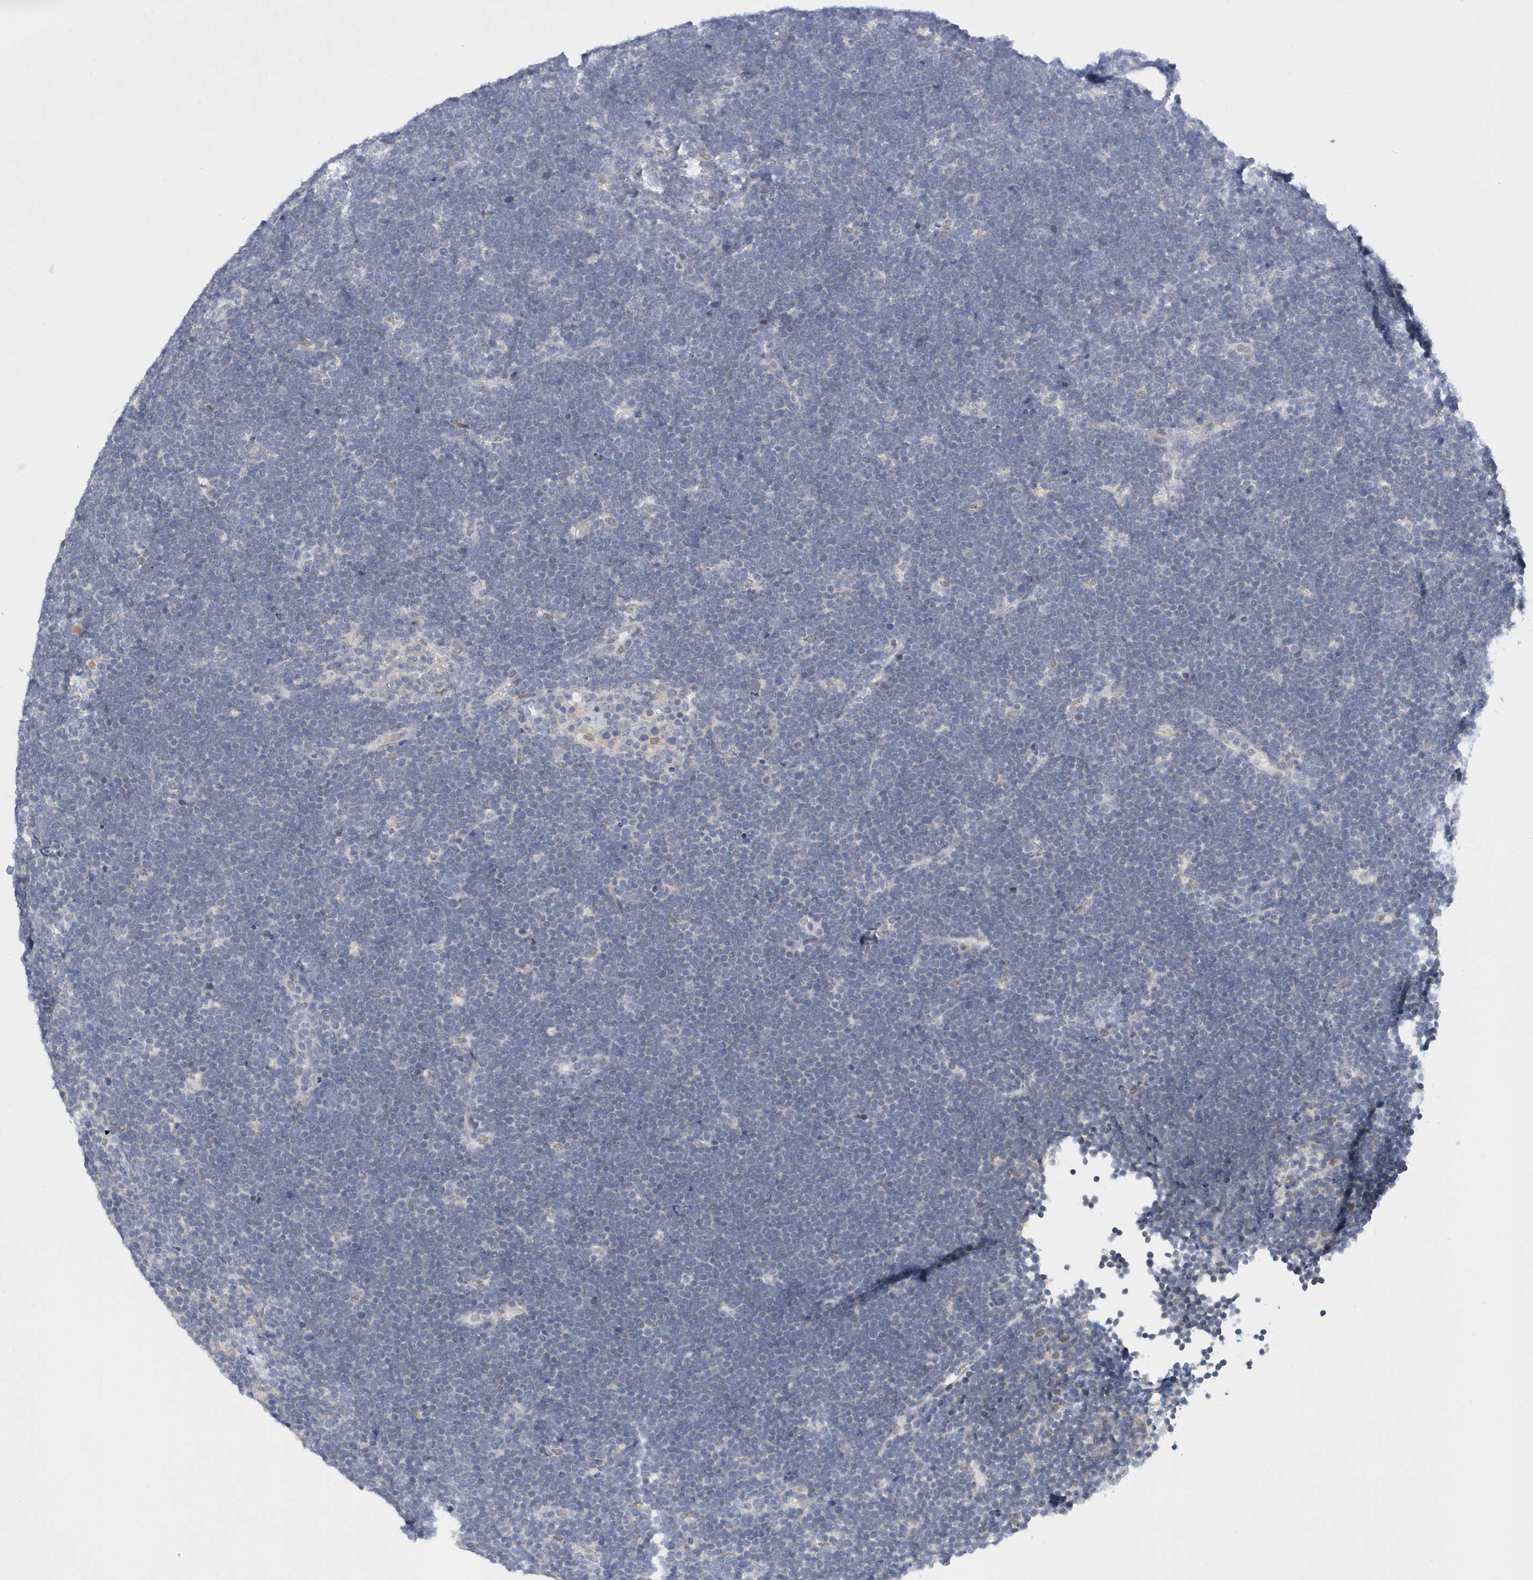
{"staining": {"intensity": "negative", "quantity": "none", "location": "none"}, "tissue": "lymphoma", "cell_type": "Tumor cells", "image_type": "cancer", "snomed": [{"axis": "morphology", "description": "Malignant lymphoma, non-Hodgkin's type, High grade"}, {"axis": "topography", "description": "Lymph node"}], "caption": "Tumor cells show no significant protein expression in lymphoma. (Immunohistochemistry (ihc), brightfield microscopy, high magnification).", "gene": "SRGAP3", "patient": {"sex": "male", "age": 13}}